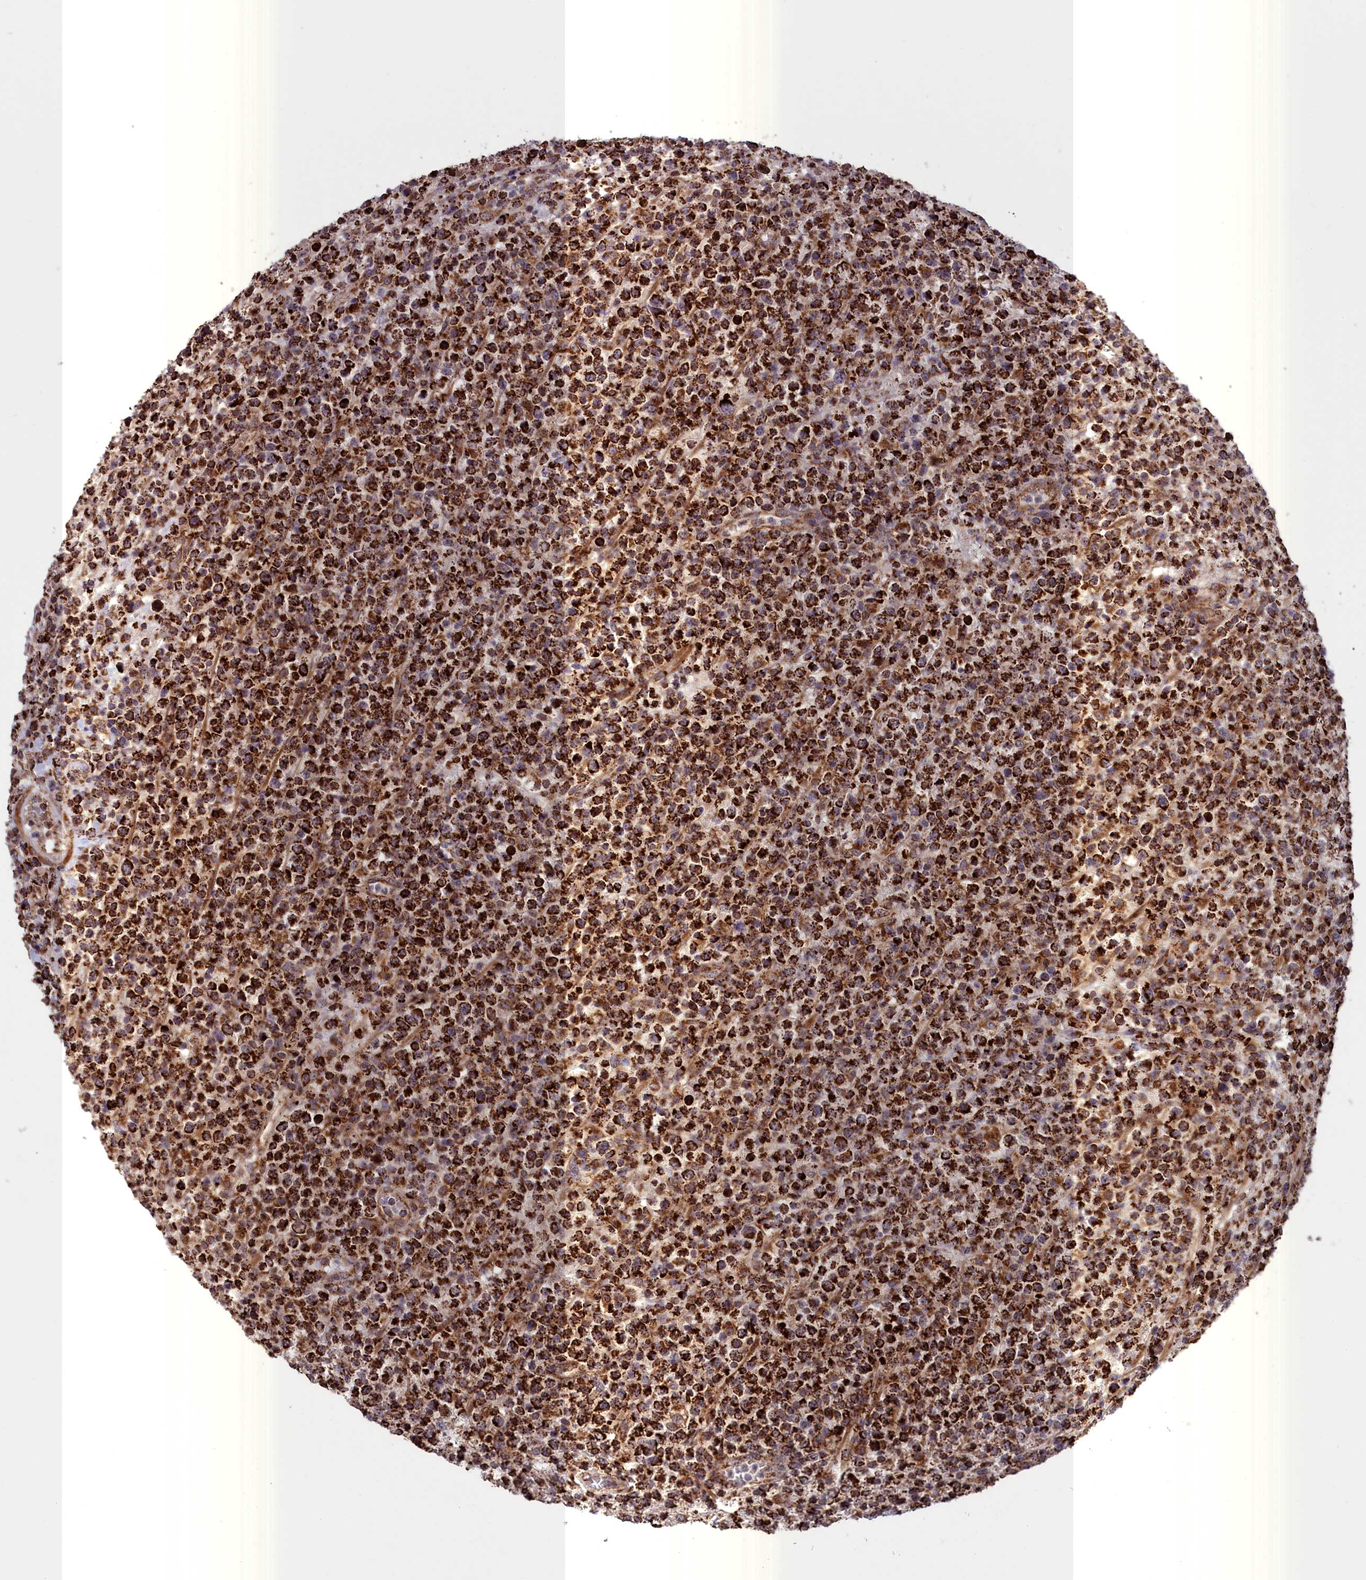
{"staining": {"intensity": "strong", "quantity": ">75%", "location": "cytoplasmic/membranous"}, "tissue": "lymphoma", "cell_type": "Tumor cells", "image_type": "cancer", "snomed": [{"axis": "morphology", "description": "Malignant lymphoma, non-Hodgkin's type, High grade"}, {"axis": "topography", "description": "Colon"}], "caption": "This micrograph exhibits lymphoma stained with IHC to label a protein in brown. The cytoplasmic/membranous of tumor cells show strong positivity for the protein. Nuclei are counter-stained blue.", "gene": "TIMM44", "patient": {"sex": "female", "age": 53}}